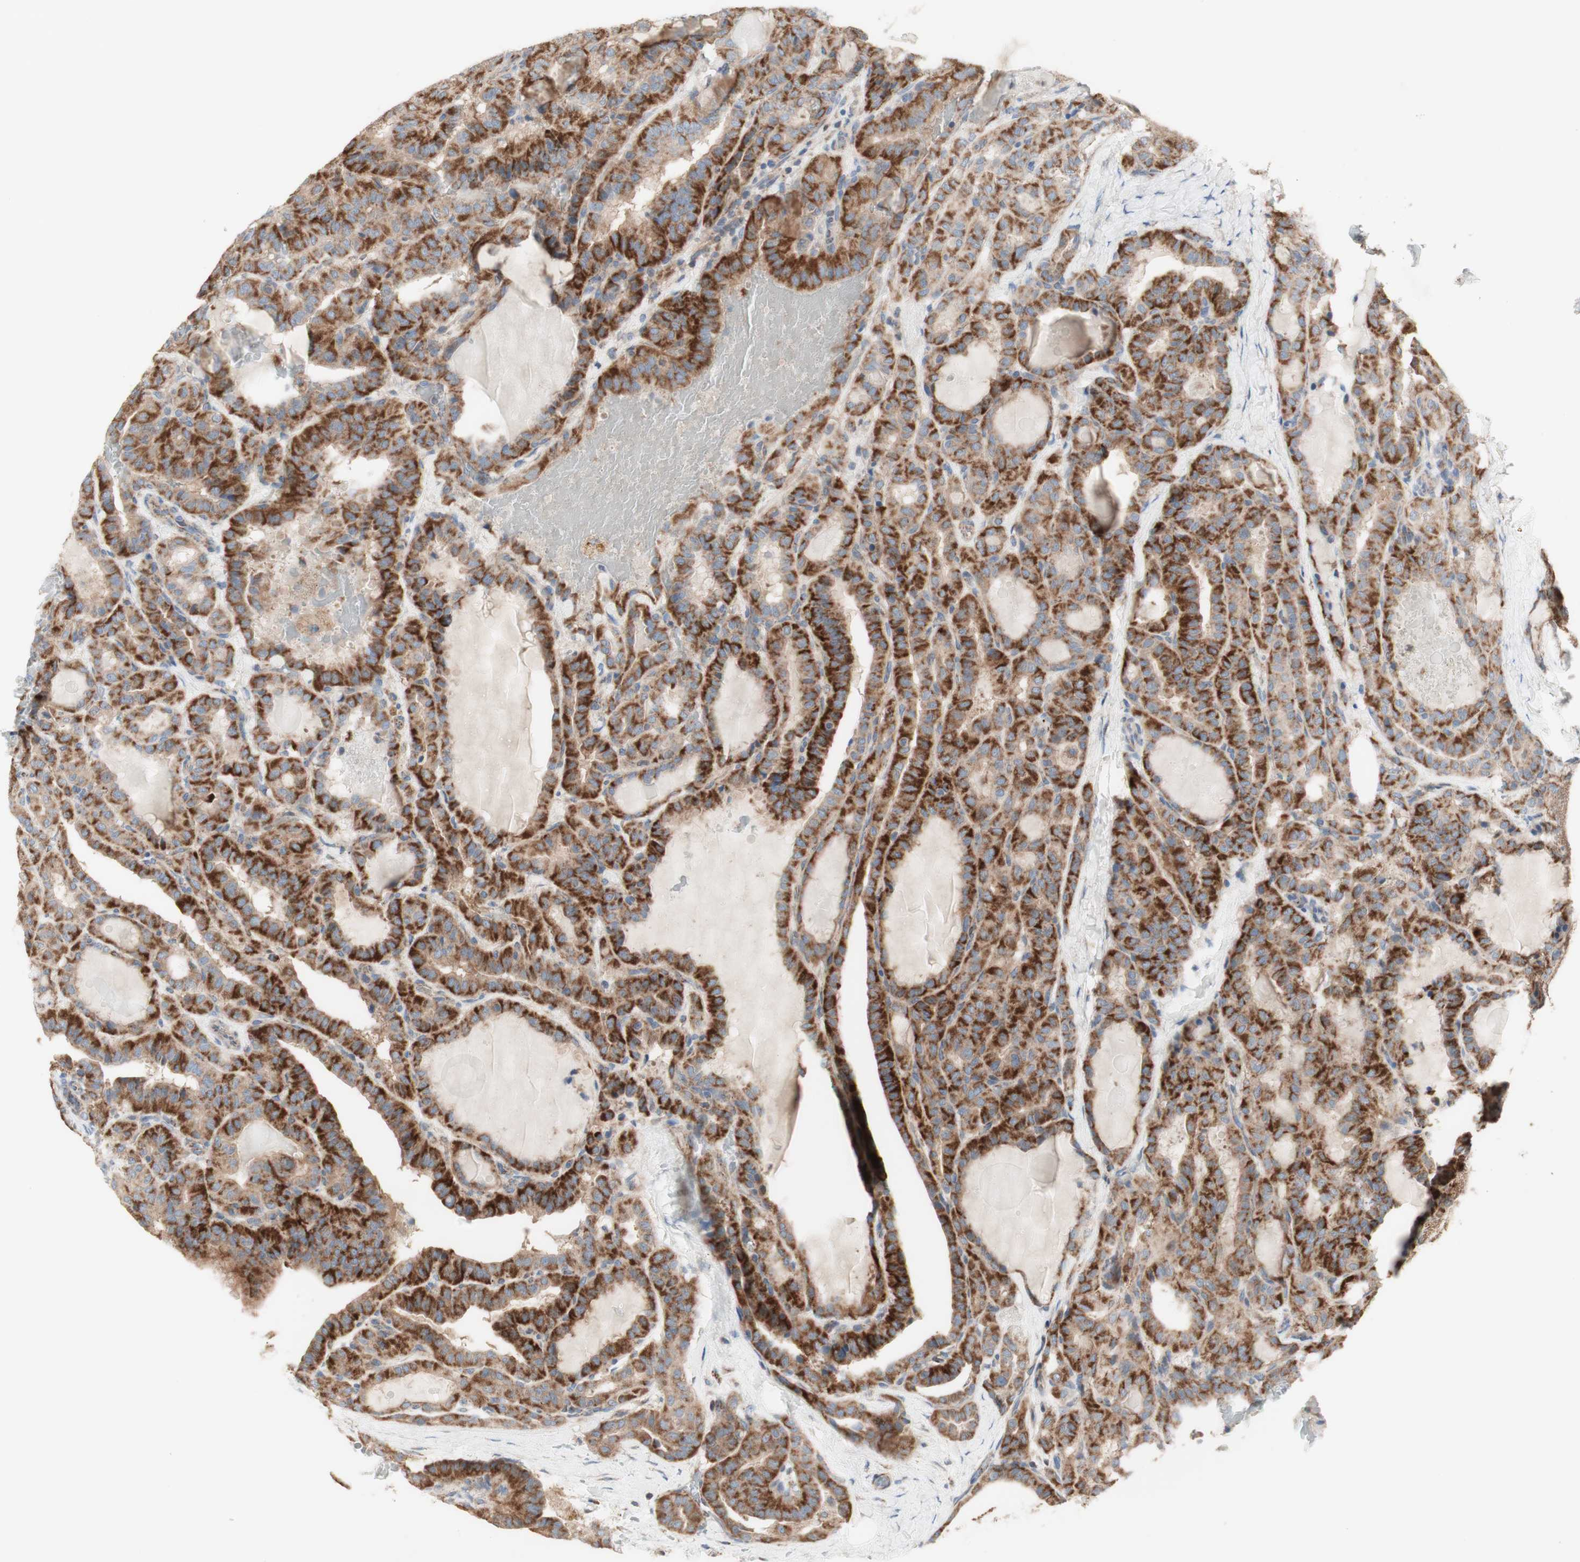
{"staining": {"intensity": "strong", "quantity": "25%-75%", "location": "cytoplasmic/membranous"}, "tissue": "thyroid cancer", "cell_type": "Tumor cells", "image_type": "cancer", "snomed": [{"axis": "morphology", "description": "Papillary adenocarcinoma, NOS"}, {"axis": "topography", "description": "Thyroid gland"}], "caption": "An immunohistochemistry (IHC) image of tumor tissue is shown. Protein staining in brown labels strong cytoplasmic/membranous positivity in thyroid cancer within tumor cells.", "gene": "C3orf52", "patient": {"sex": "male", "age": 77}}